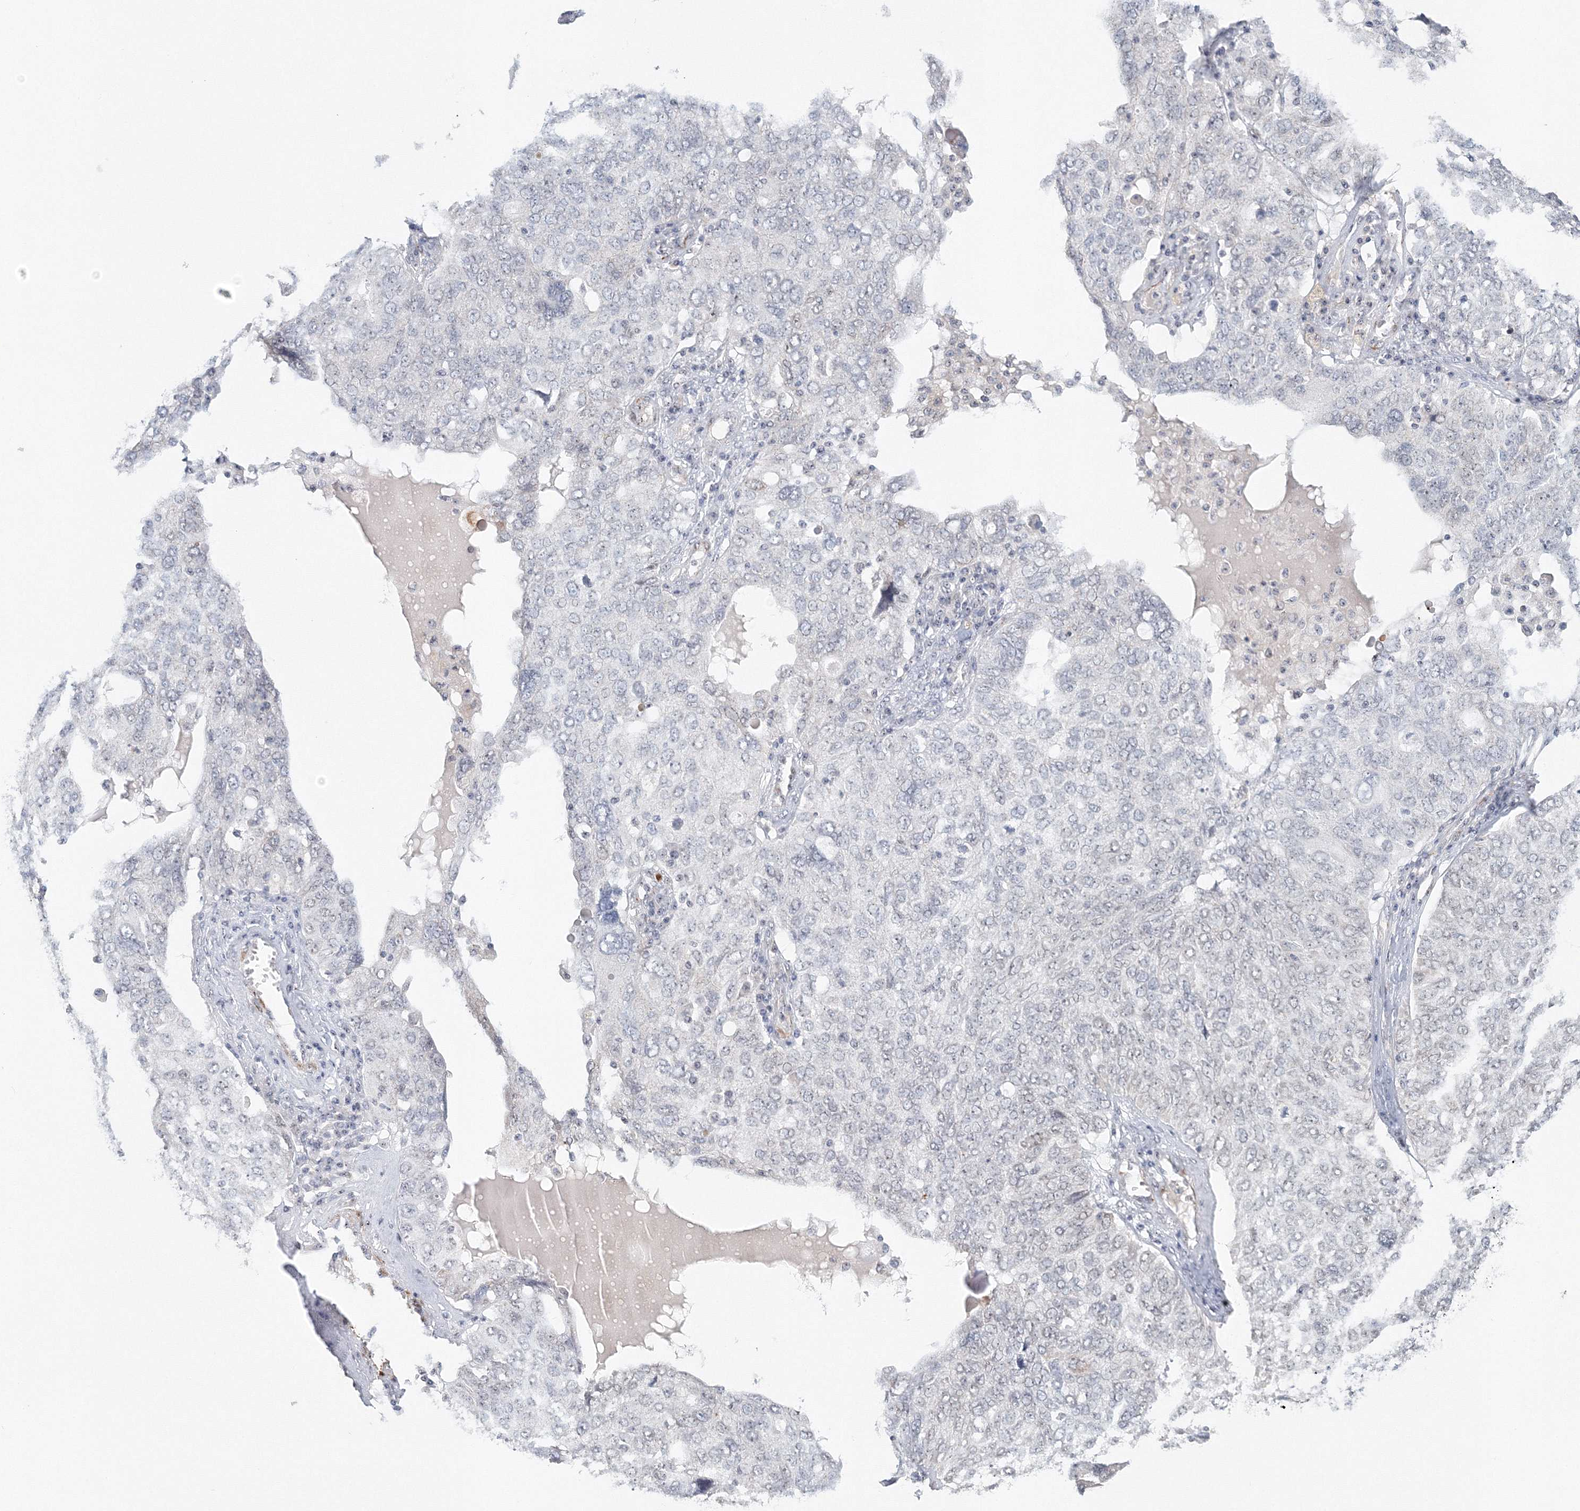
{"staining": {"intensity": "negative", "quantity": "none", "location": "none"}, "tissue": "ovarian cancer", "cell_type": "Tumor cells", "image_type": "cancer", "snomed": [{"axis": "morphology", "description": "Carcinoma, endometroid"}, {"axis": "topography", "description": "Ovary"}], "caption": "Endometroid carcinoma (ovarian) was stained to show a protein in brown. There is no significant expression in tumor cells.", "gene": "SIRT7", "patient": {"sex": "female", "age": 62}}